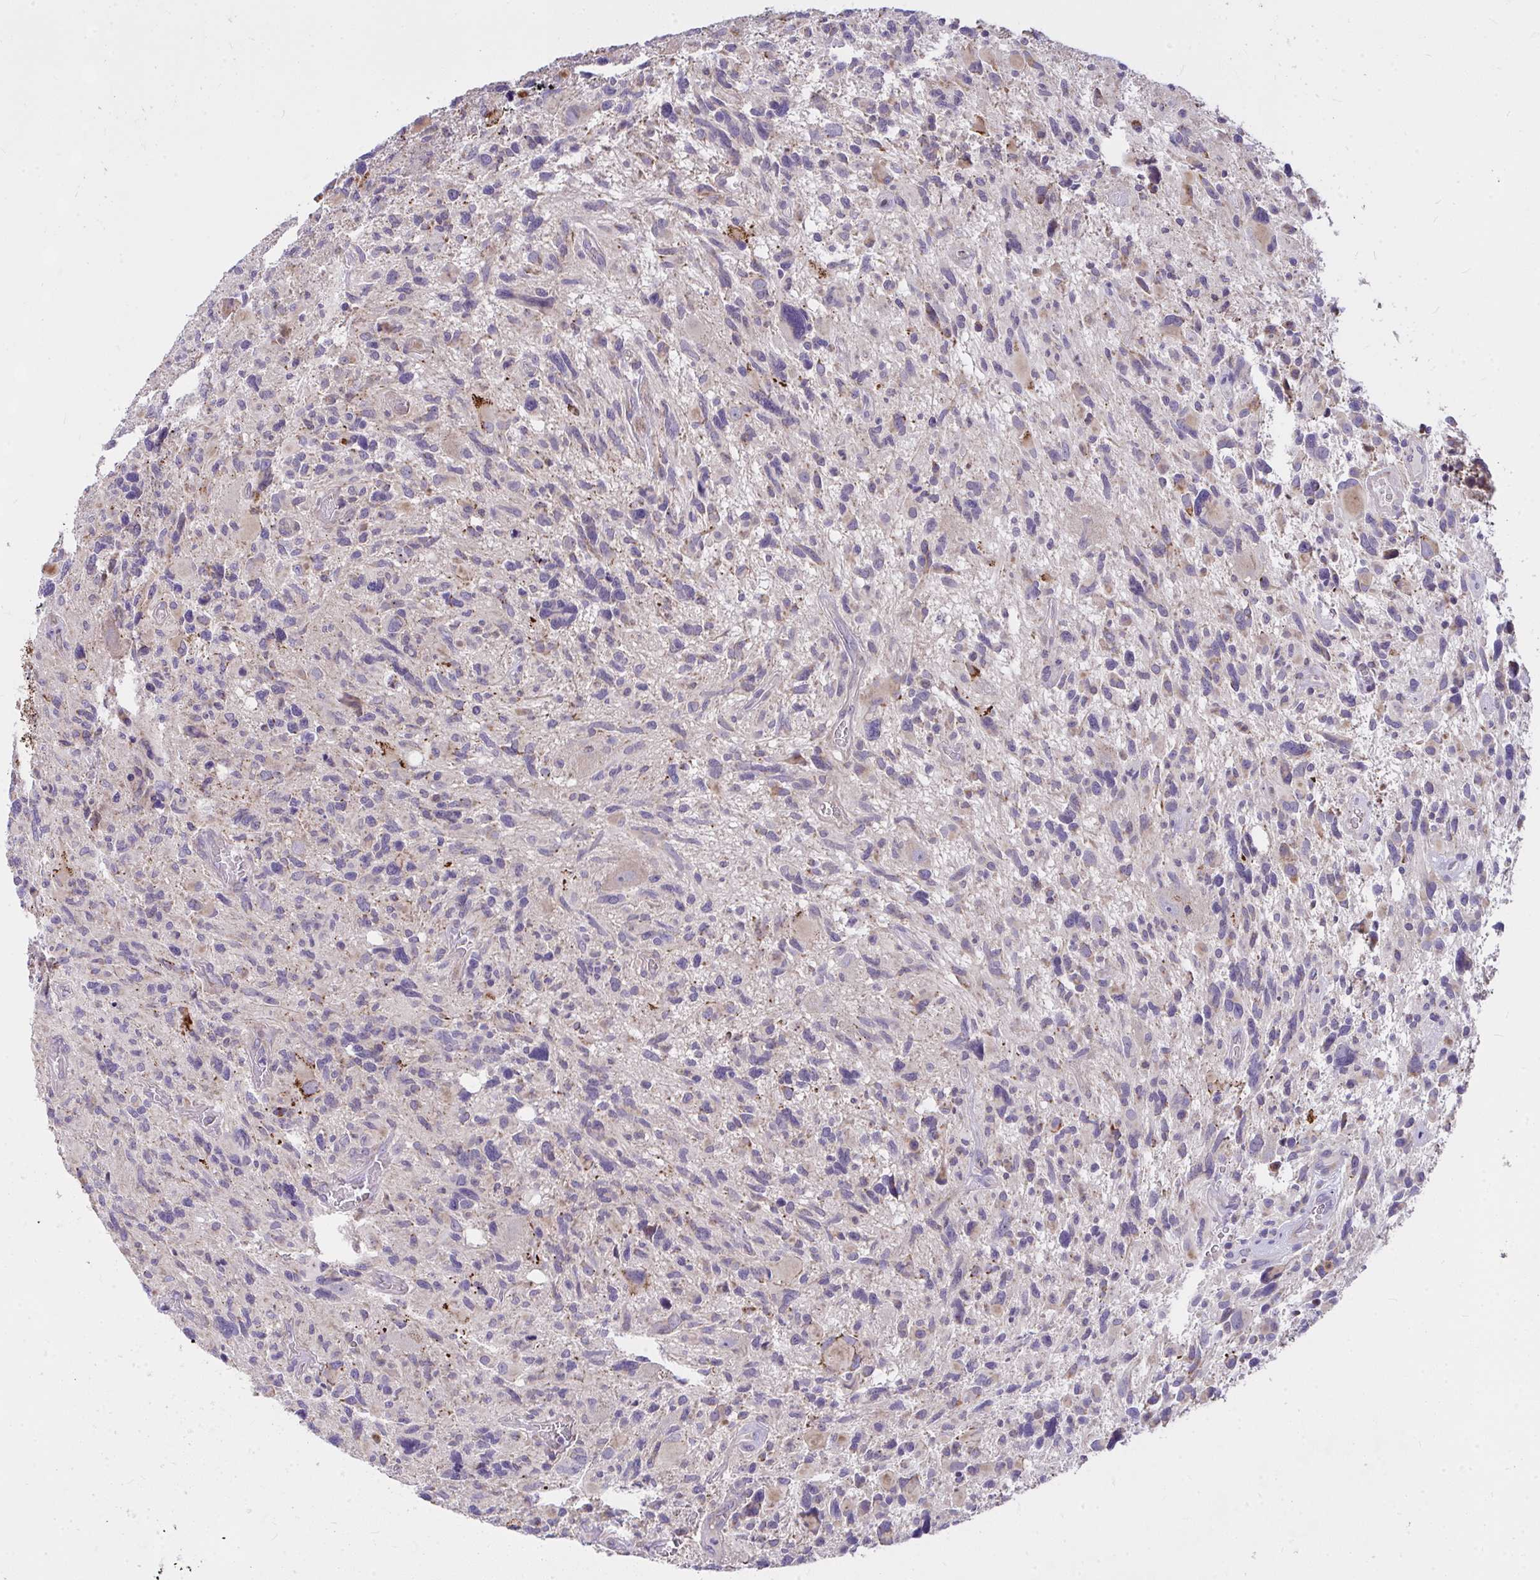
{"staining": {"intensity": "weak", "quantity": "<25%", "location": "cytoplasmic/membranous"}, "tissue": "glioma", "cell_type": "Tumor cells", "image_type": "cancer", "snomed": [{"axis": "morphology", "description": "Glioma, malignant, High grade"}, {"axis": "topography", "description": "Brain"}], "caption": "There is no significant staining in tumor cells of glioma. The staining was performed using DAB to visualize the protein expression in brown, while the nuclei were stained in blue with hematoxylin (Magnification: 20x).", "gene": "CEP63", "patient": {"sex": "male", "age": 49}}